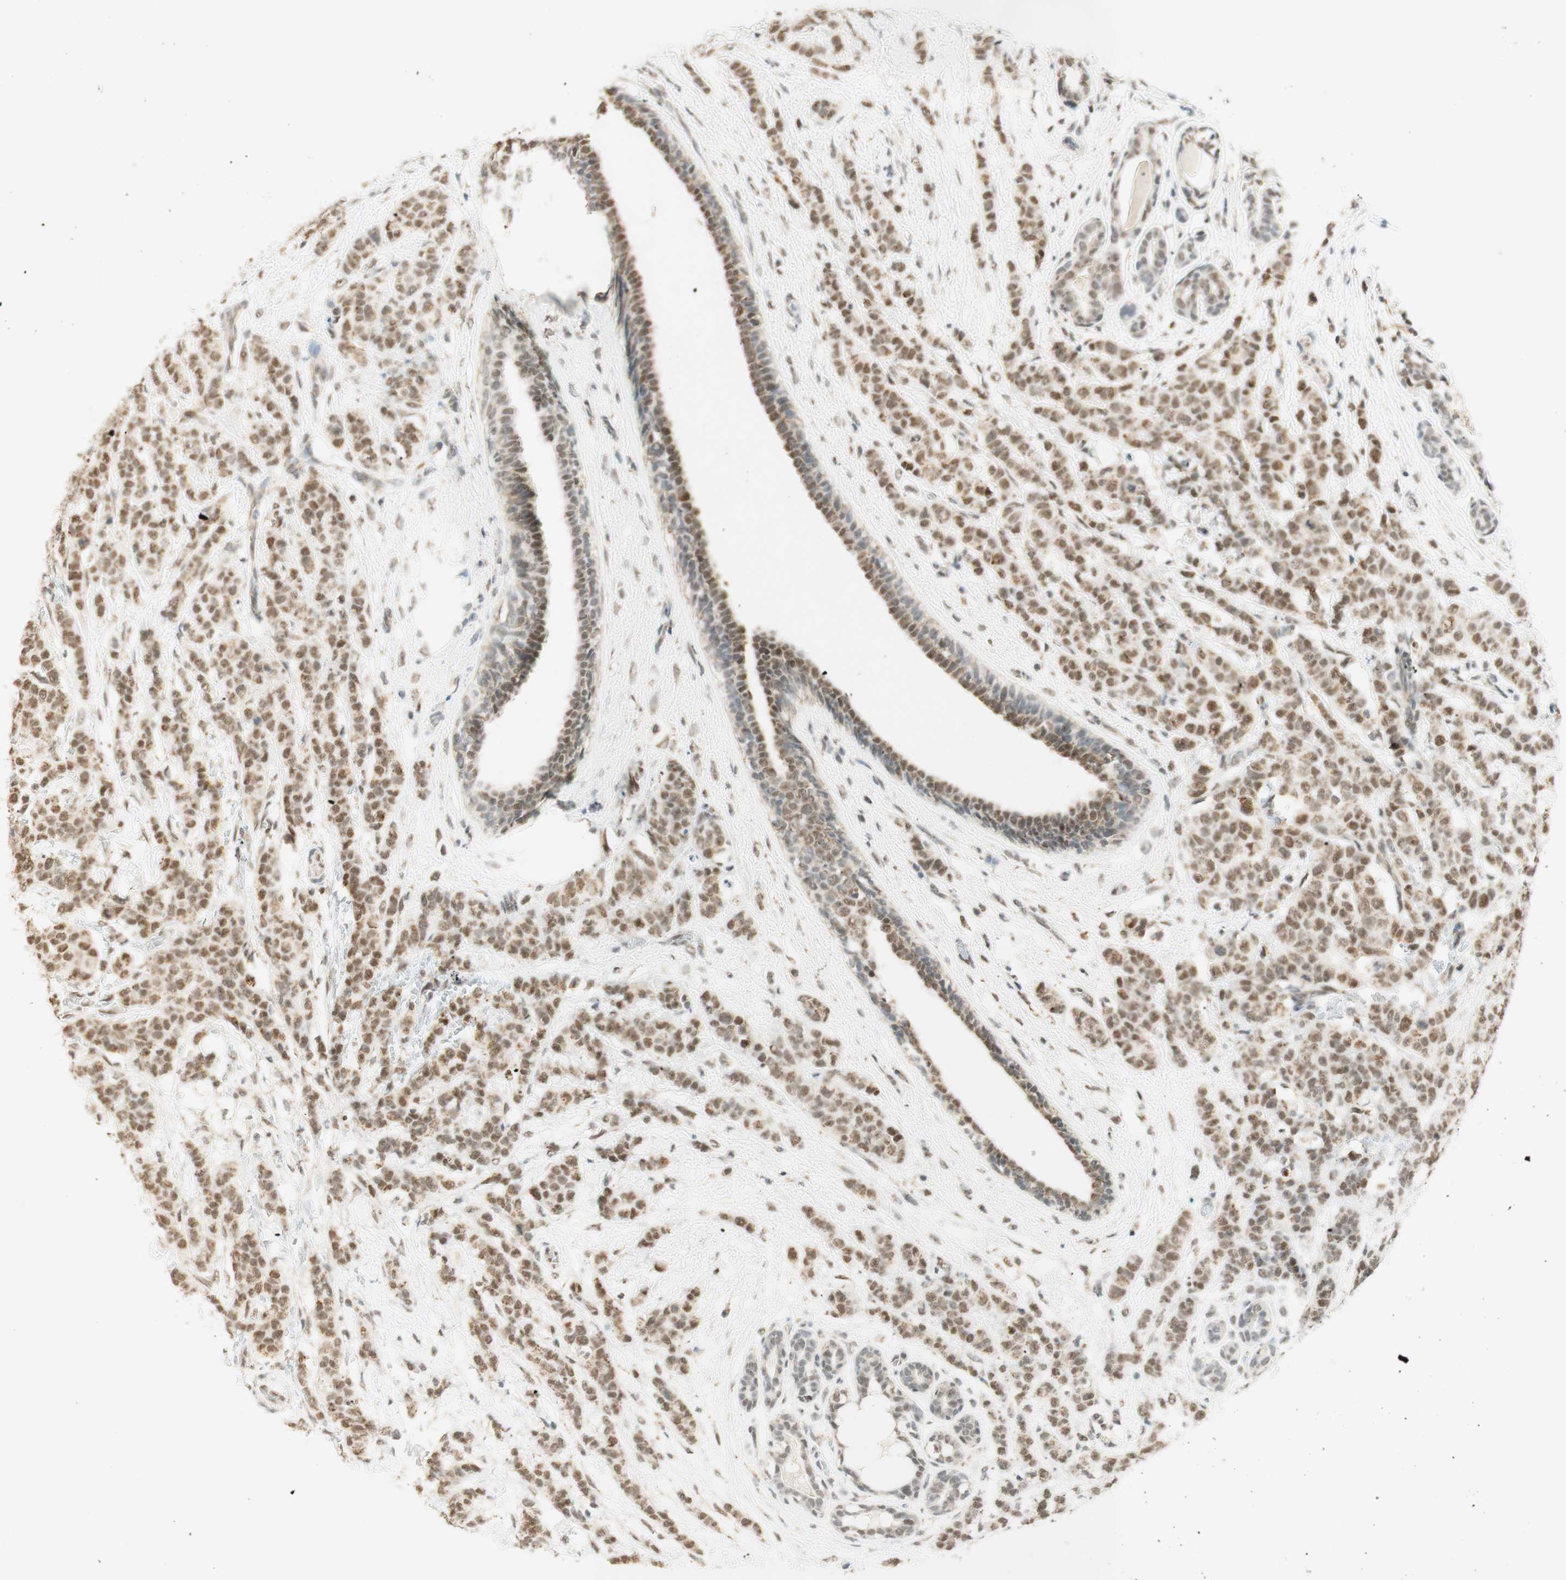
{"staining": {"intensity": "moderate", "quantity": ">75%", "location": "cytoplasmic/membranous,nuclear"}, "tissue": "breast cancer", "cell_type": "Tumor cells", "image_type": "cancer", "snomed": [{"axis": "morphology", "description": "Normal tissue, NOS"}, {"axis": "morphology", "description": "Duct carcinoma"}, {"axis": "topography", "description": "Breast"}], "caption": "Immunohistochemical staining of breast cancer (invasive ductal carcinoma) demonstrates medium levels of moderate cytoplasmic/membranous and nuclear protein positivity in approximately >75% of tumor cells.", "gene": "ZNF782", "patient": {"sex": "female", "age": 40}}